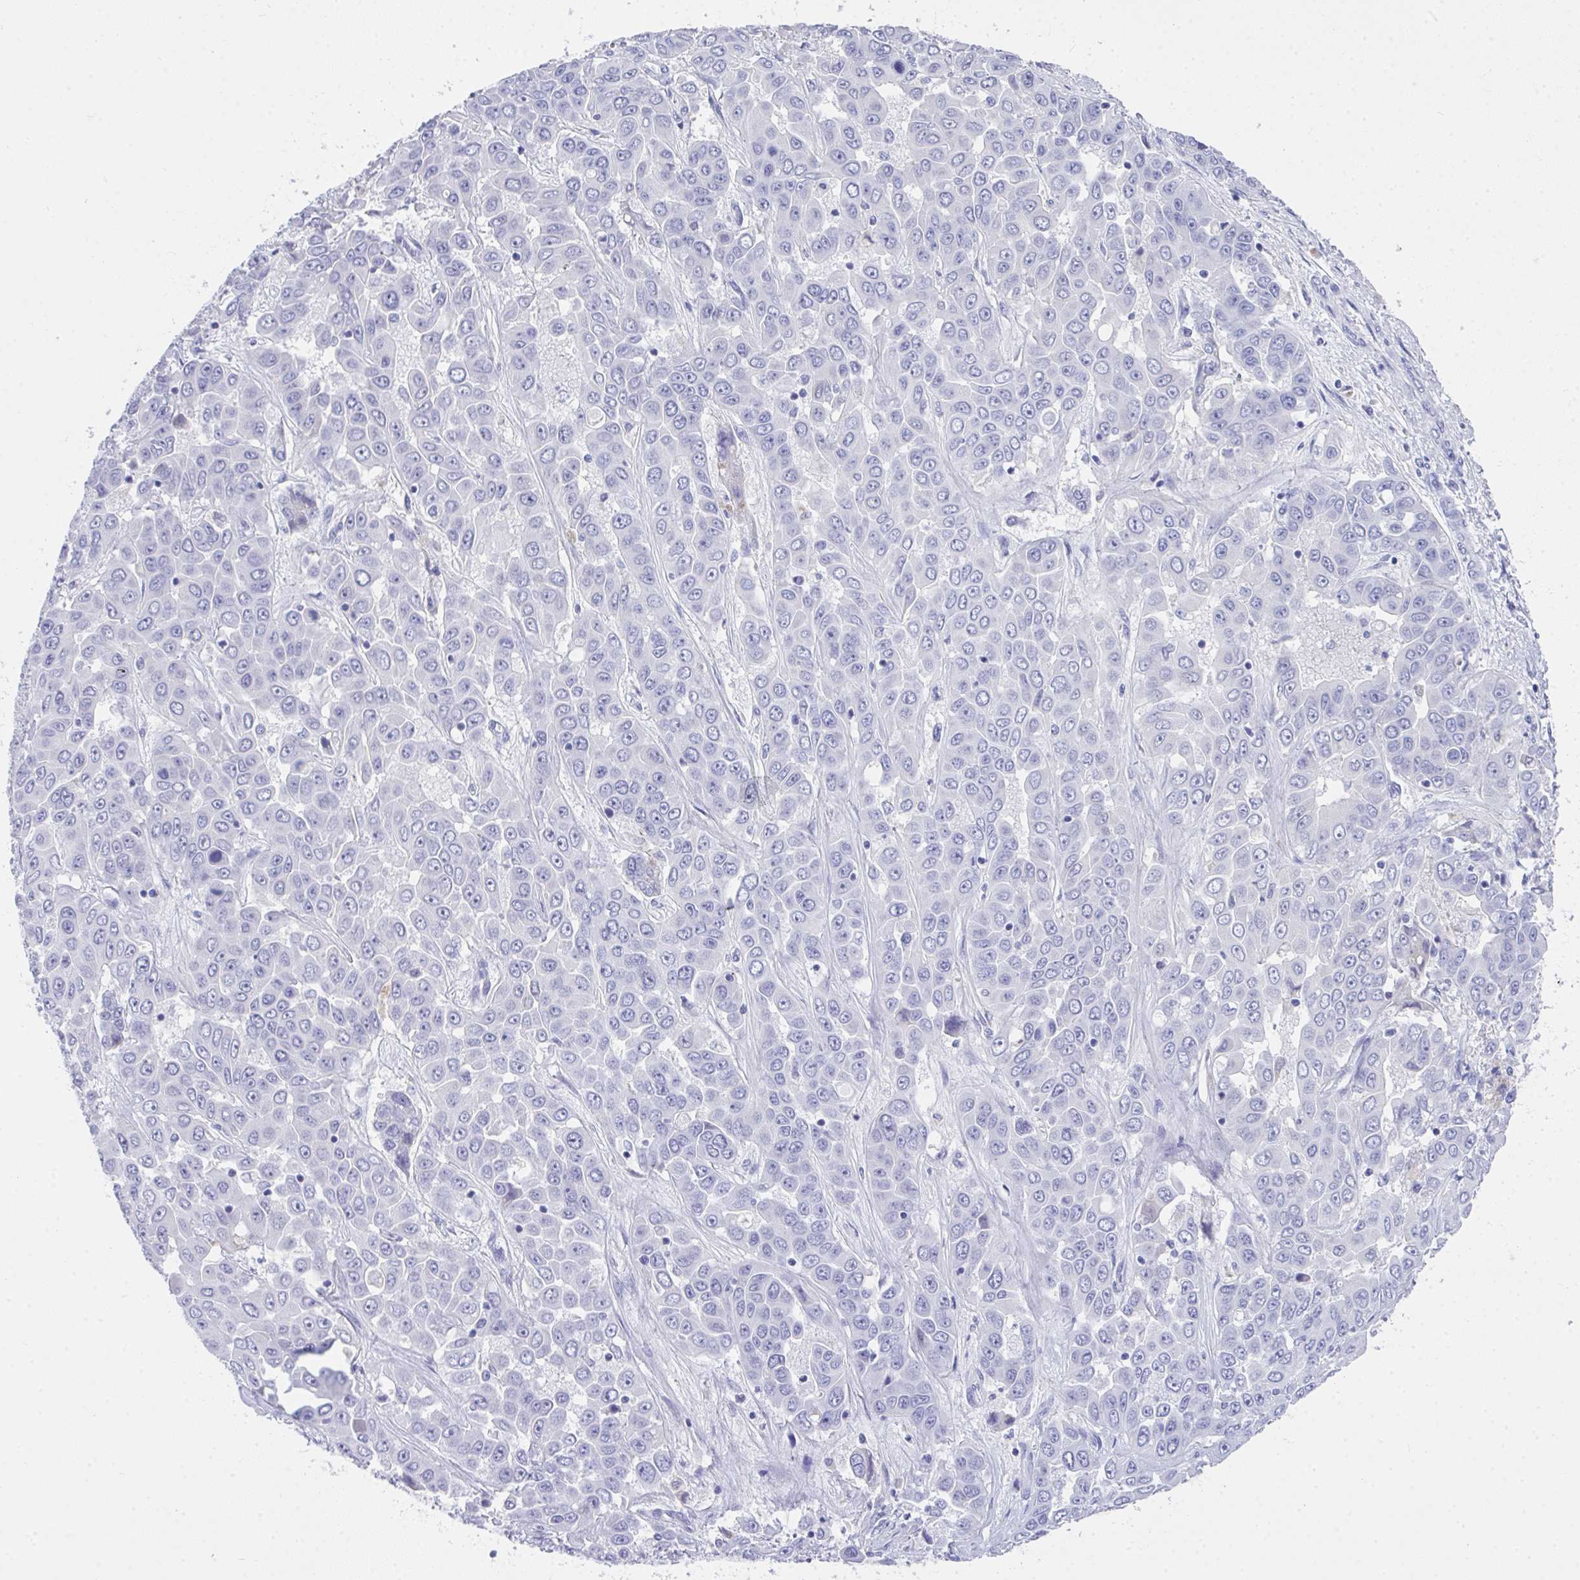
{"staining": {"intensity": "negative", "quantity": "none", "location": "none"}, "tissue": "liver cancer", "cell_type": "Tumor cells", "image_type": "cancer", "snomed": [{"axis": "morphology", "description": "Cholangiocarcinoma"}, {"axis": "topography", "description": "Liver"}], "caption": "Human liver cancer (cholangiocarcinoma) stained for a protein using immunohistochemistry exhibits no expression in tumor cells.", "gene": "COA5", "patient": {"sex": "female", "age": 52}}